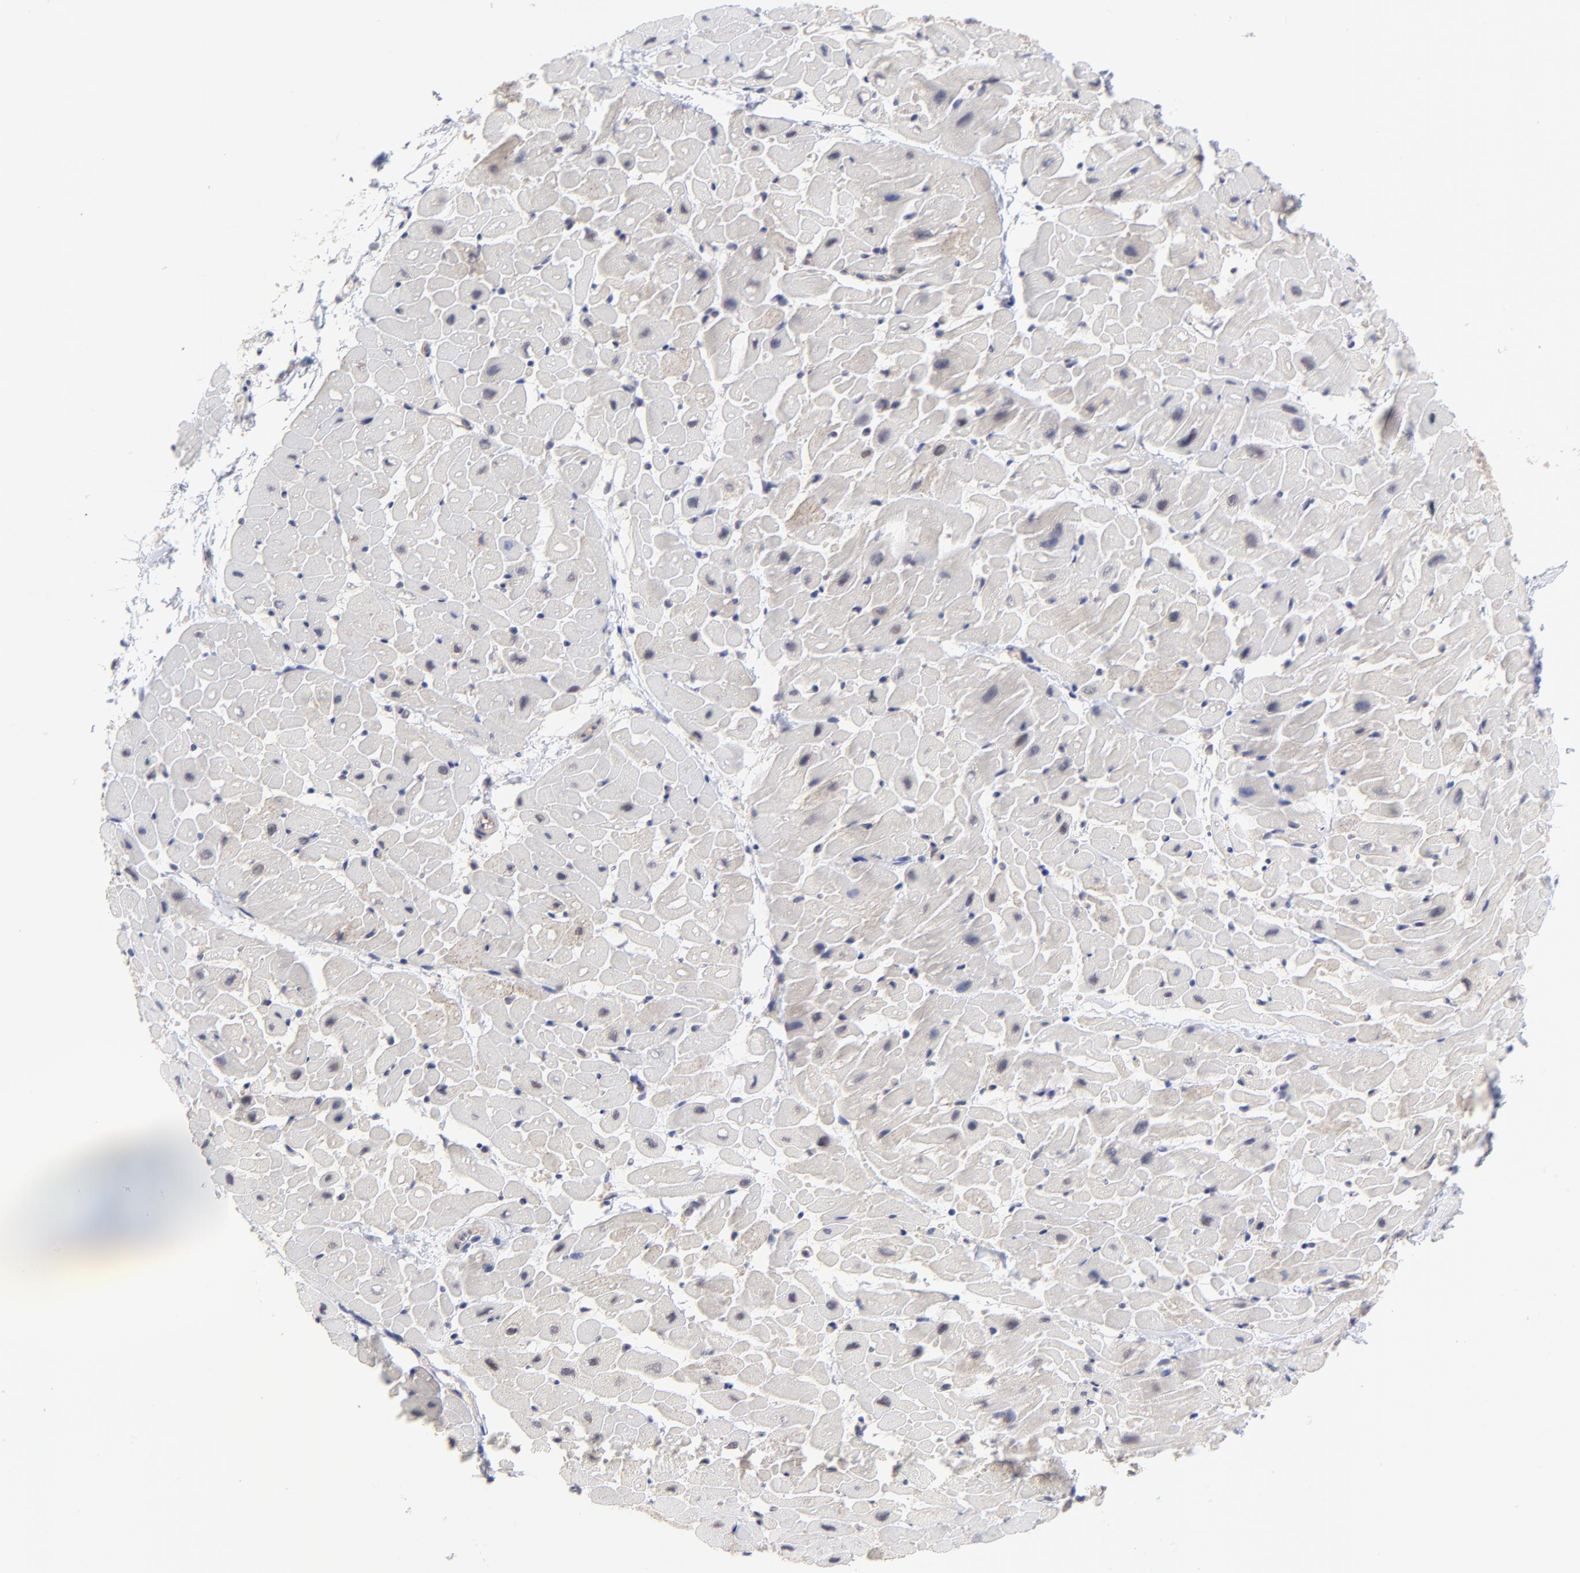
{"staining": {"intensity": "negative", "quantity": "none", "location": "none"}, "tissue": "heart muscle", "cell_type": "Cardiomyocytes", "image_type": "normal", "snomed": [{"axis": "morphology", "description": "Normal tissue, NOS"}, {"axis": "topography", "description": "Heart"}], "caption": "DAB (3,3'-diaminobenzidine) immunohistochemical staining of benign heart muscle shows no significant expression in cardiomyocytes. Nuclei are stained in blue.", "gene": "ZNF747", "patient": {"sex": "male", "age": 45}}